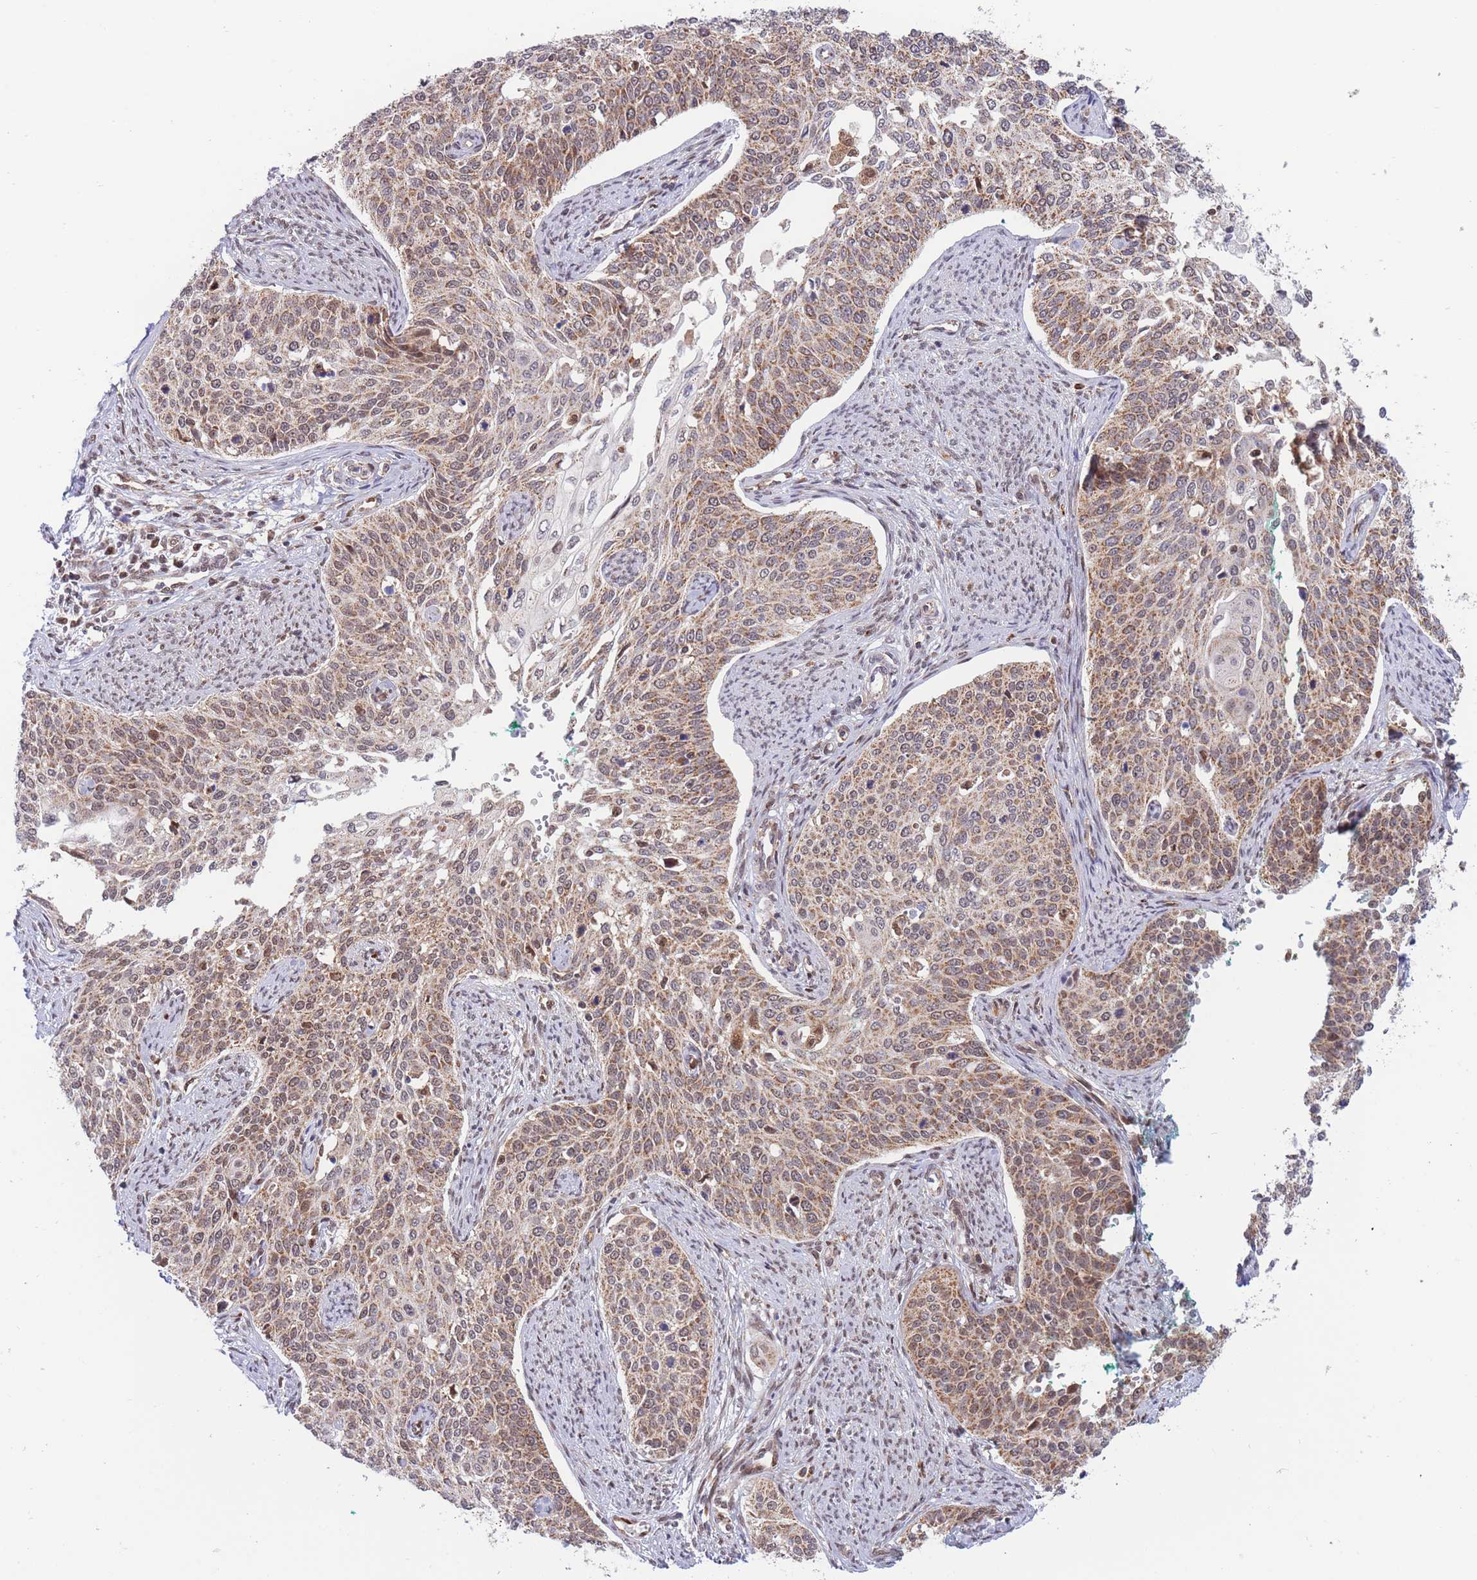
{"staining": {"intensity": "moderate", "quantity": ">75%", "location": "cytoplasmic/membranous,nuclear"}, "tissue": "cervical cancer", "cell_type": "Tumor cells", "image_type": "cancer", "snomed": [{"axis": "morphology", "description": "Squamous cell carcinoma, NOS"}, {"axis": "topography", "description": "Cervix"}], "caption": "Cervical cancer tissue reveals moderate cytoplasmic/membranous and nuclear positivity in about >75% of tumor cells", "gene": "BOD1L1", "patient": {"sex": "female", "age": 44}}